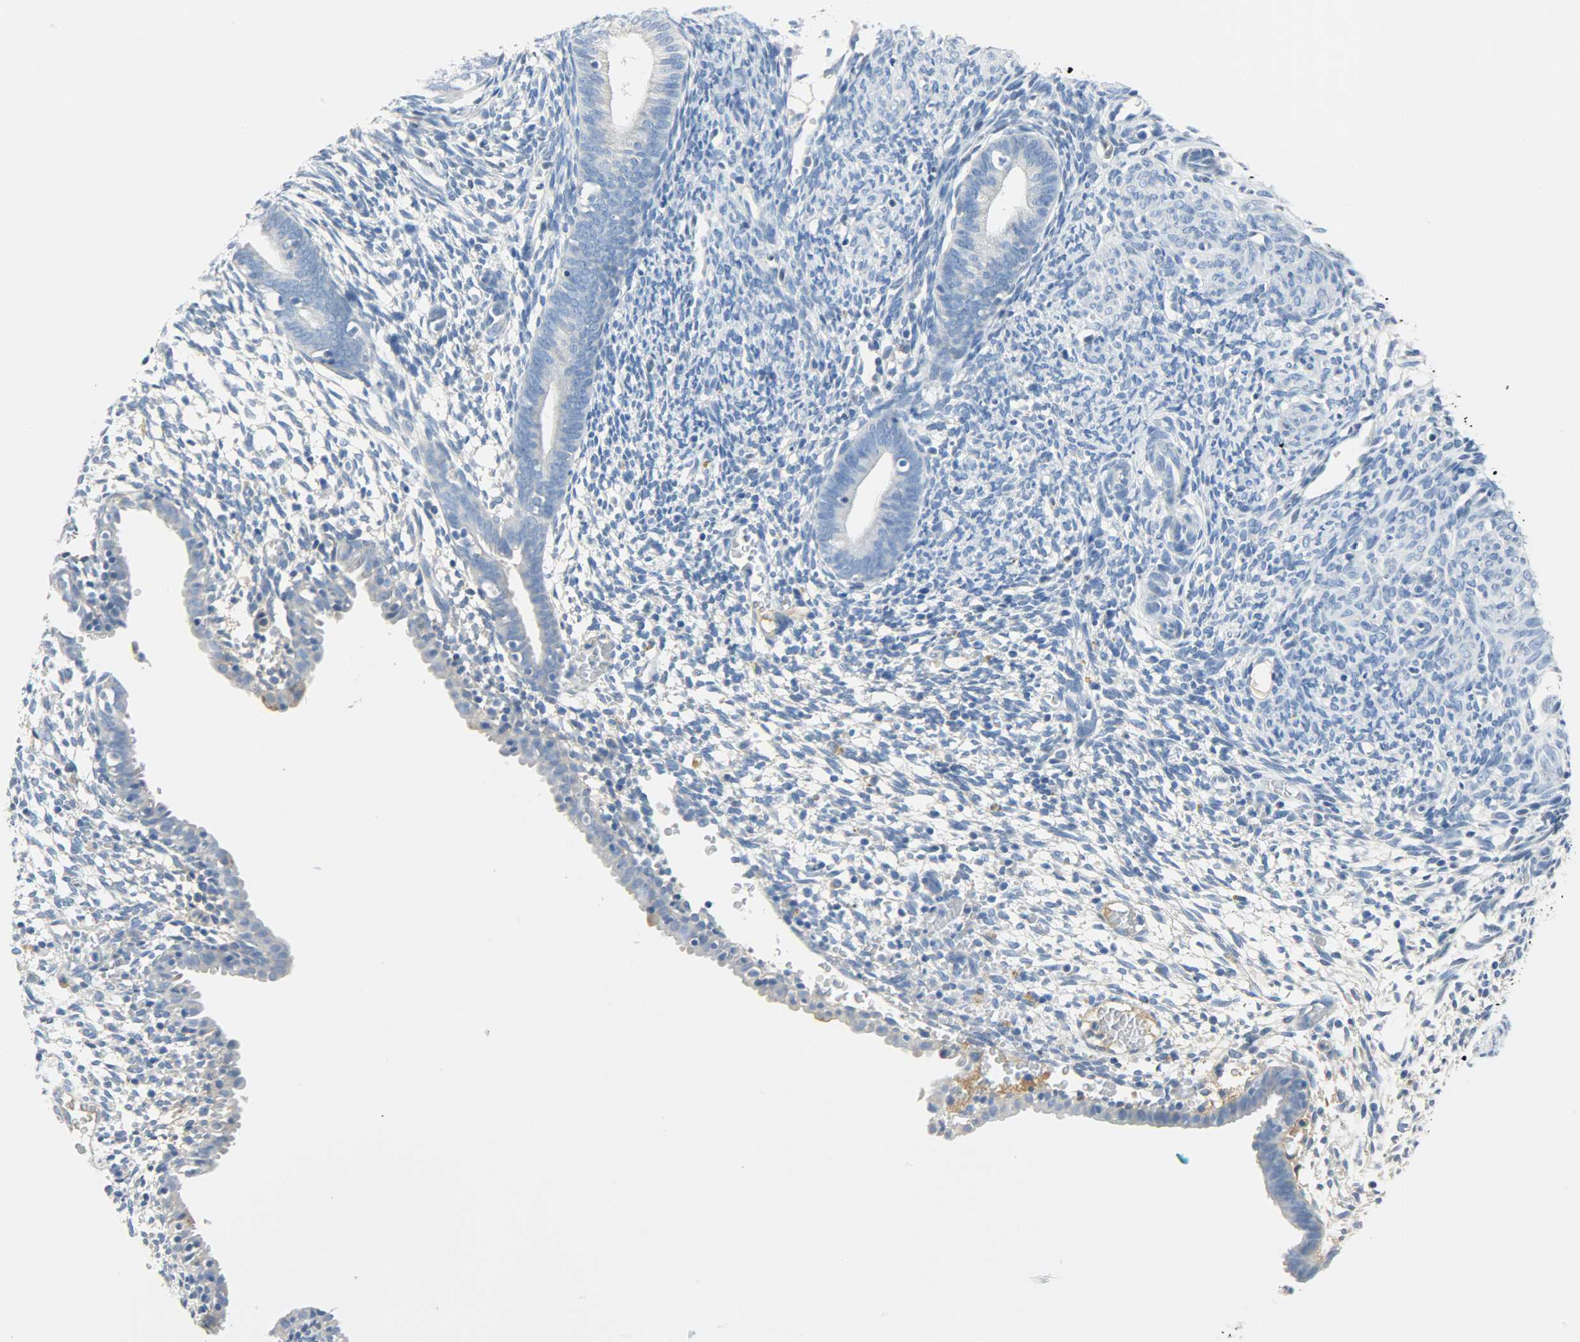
{"staining": {"intensity": "negative", "quantity": "none", "location": "none"}, "tissue": "endometrium", "cell_type": "Cells in endometrial stroma", "image_type": "normal", "snomed": [{"axis": "morphology", "description": "Normal tissue, NOS"}, {"axis": "morphology", "description": "Atrophy, NOS"}, {"axis": "topography", "description": "Uterus"}, {"axis": "topography", "description": "Endometrium"}], "caption": "Human endometrium stained for a protein using IHC exhibits no positivity in cells in endometrial stroma.", "gene": "CRP", "patient": {"sex": "female", "age": 68}}